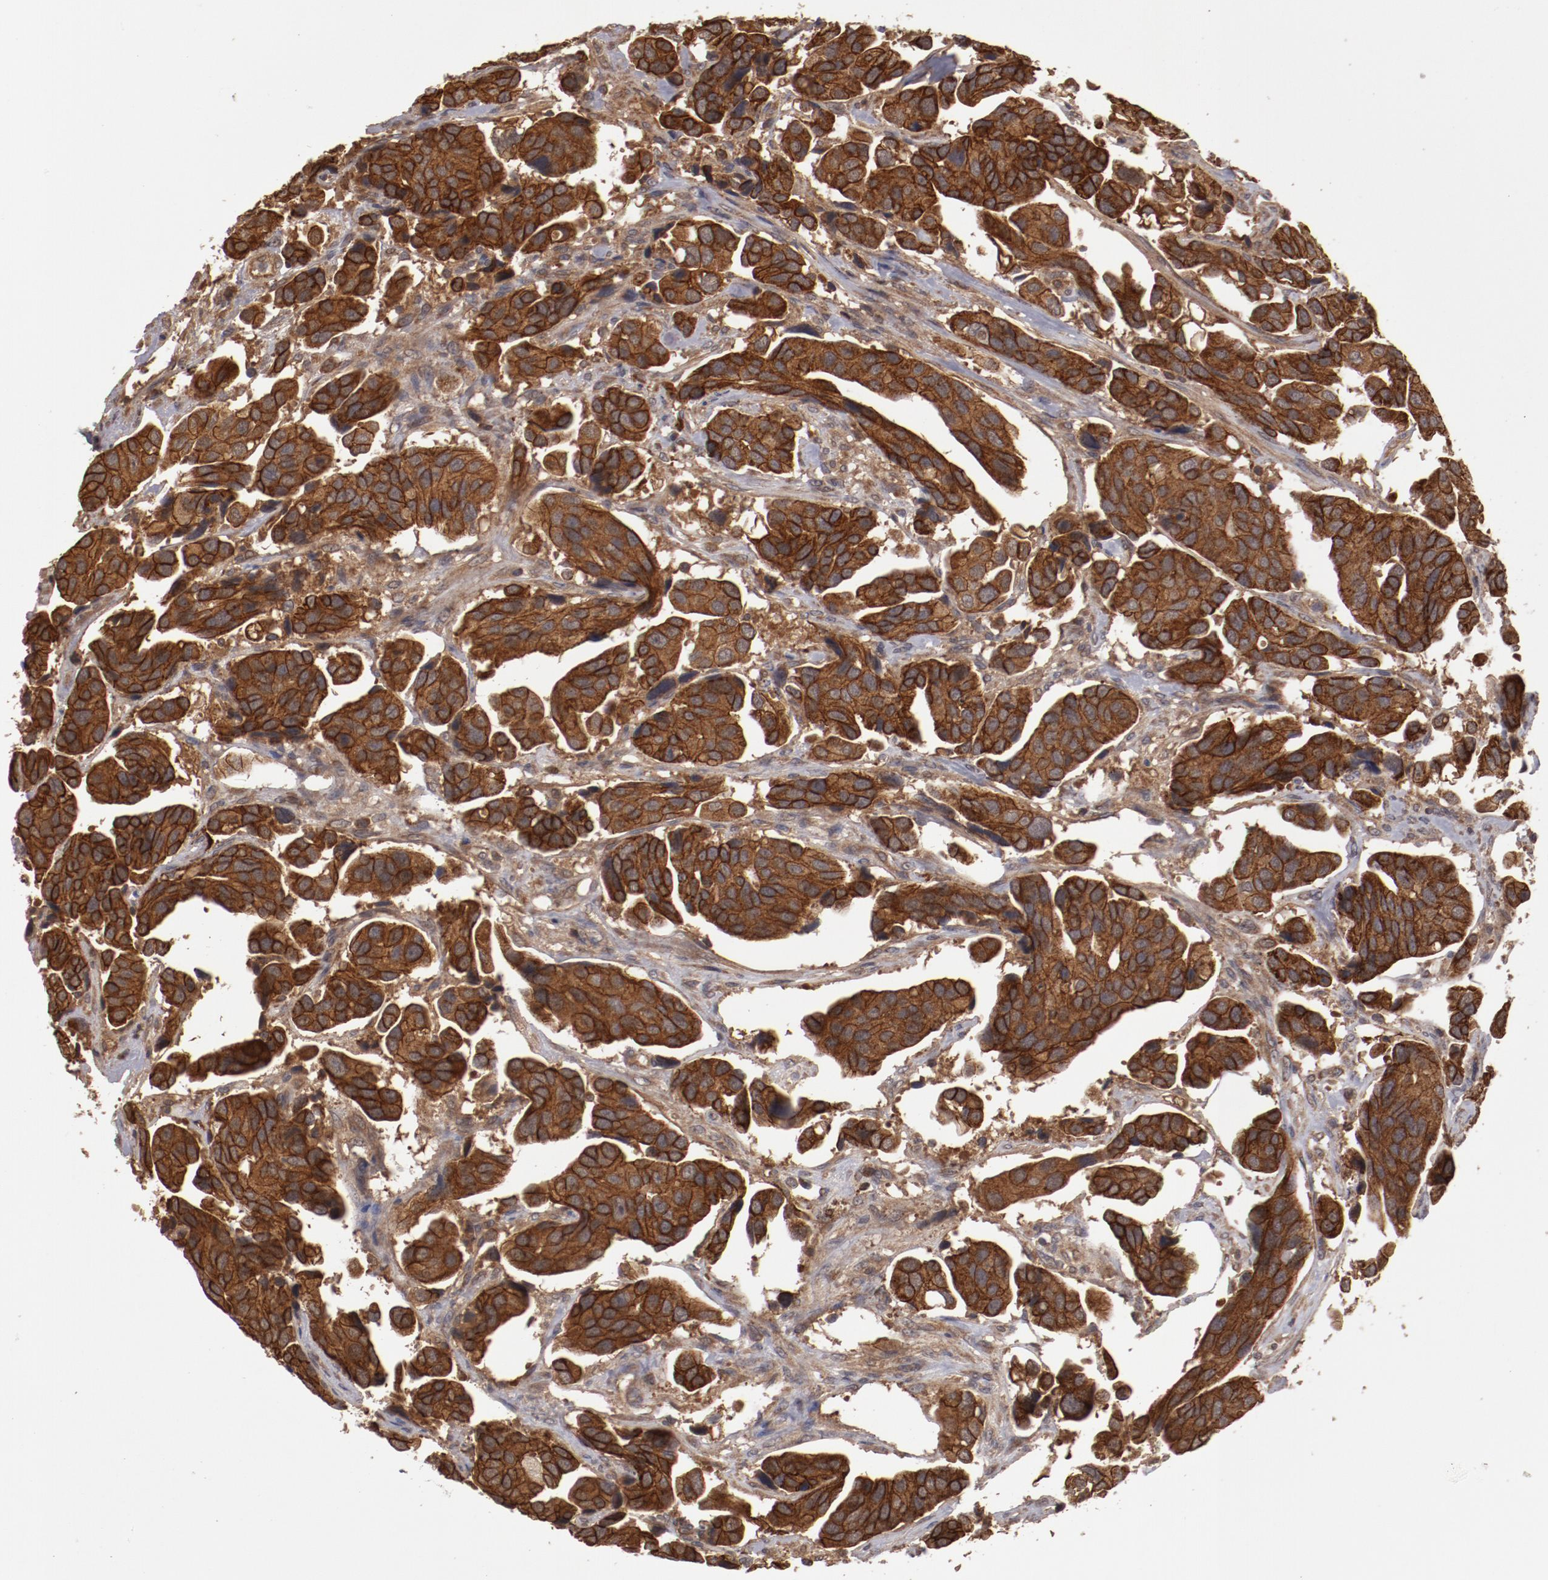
{"staining": {"intensity": "moderate", "quantity": ">75%", "location": "cytoplasmic/membranous"}, "tissue": "urothelial cancer", "cell_type": "Tumor cells", "image_type": "cancer", "snomed": [{"axis": "morphology", "description": "Adenocarcinoma, NOS"}, {"axis": "topography", "description": "Urinary bladder"}], "caption": "This image exhibits immunohistochemistry staining of urothelial cancer, with medium moderate cytoplasmic/membranous positivity in approximately >75% of tumor cells.", "gene": "RPS6KA6", "patient": {"sex": "male", "age": 61}}